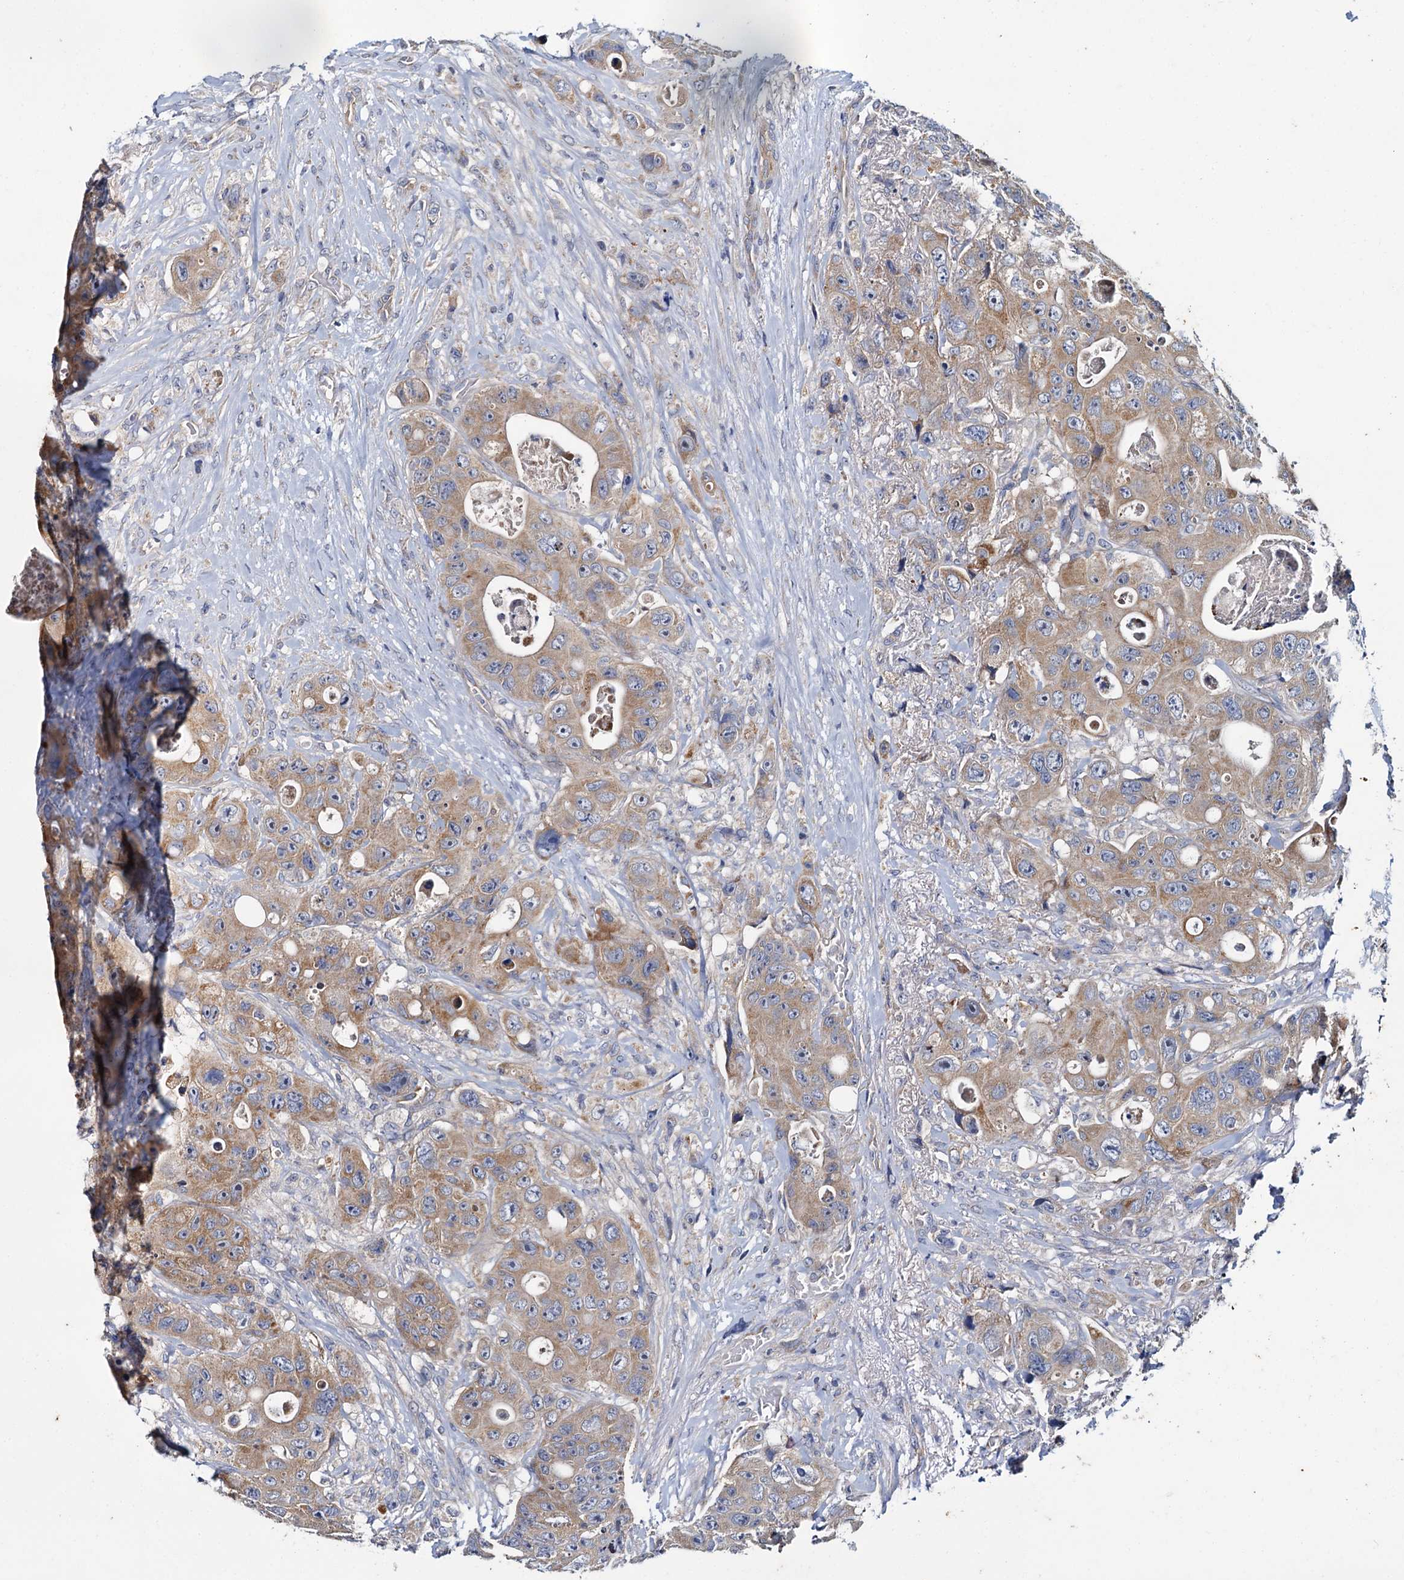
{"staining": {"intensity": "moderate", "quantity": ">75%", "location": "cytoplasmic/membranous"}, "tissue": "colorectal cancer", "cell_type": "Tumor cells", "image_type": "cancer", "snomed": [{"axis": "morphology", "description": "Adenocarcinoma, NOS"}, {"axis": "topography", "description": "Colon"}], "caption": "Tumor cells demonstrate moderate cytoplasmic/membranous expression in approximately >75% of cells in colorectal cancer (adenocarcinoma).", "gene": "CEP295", "patient": {"sex": "female", "age": 46}}